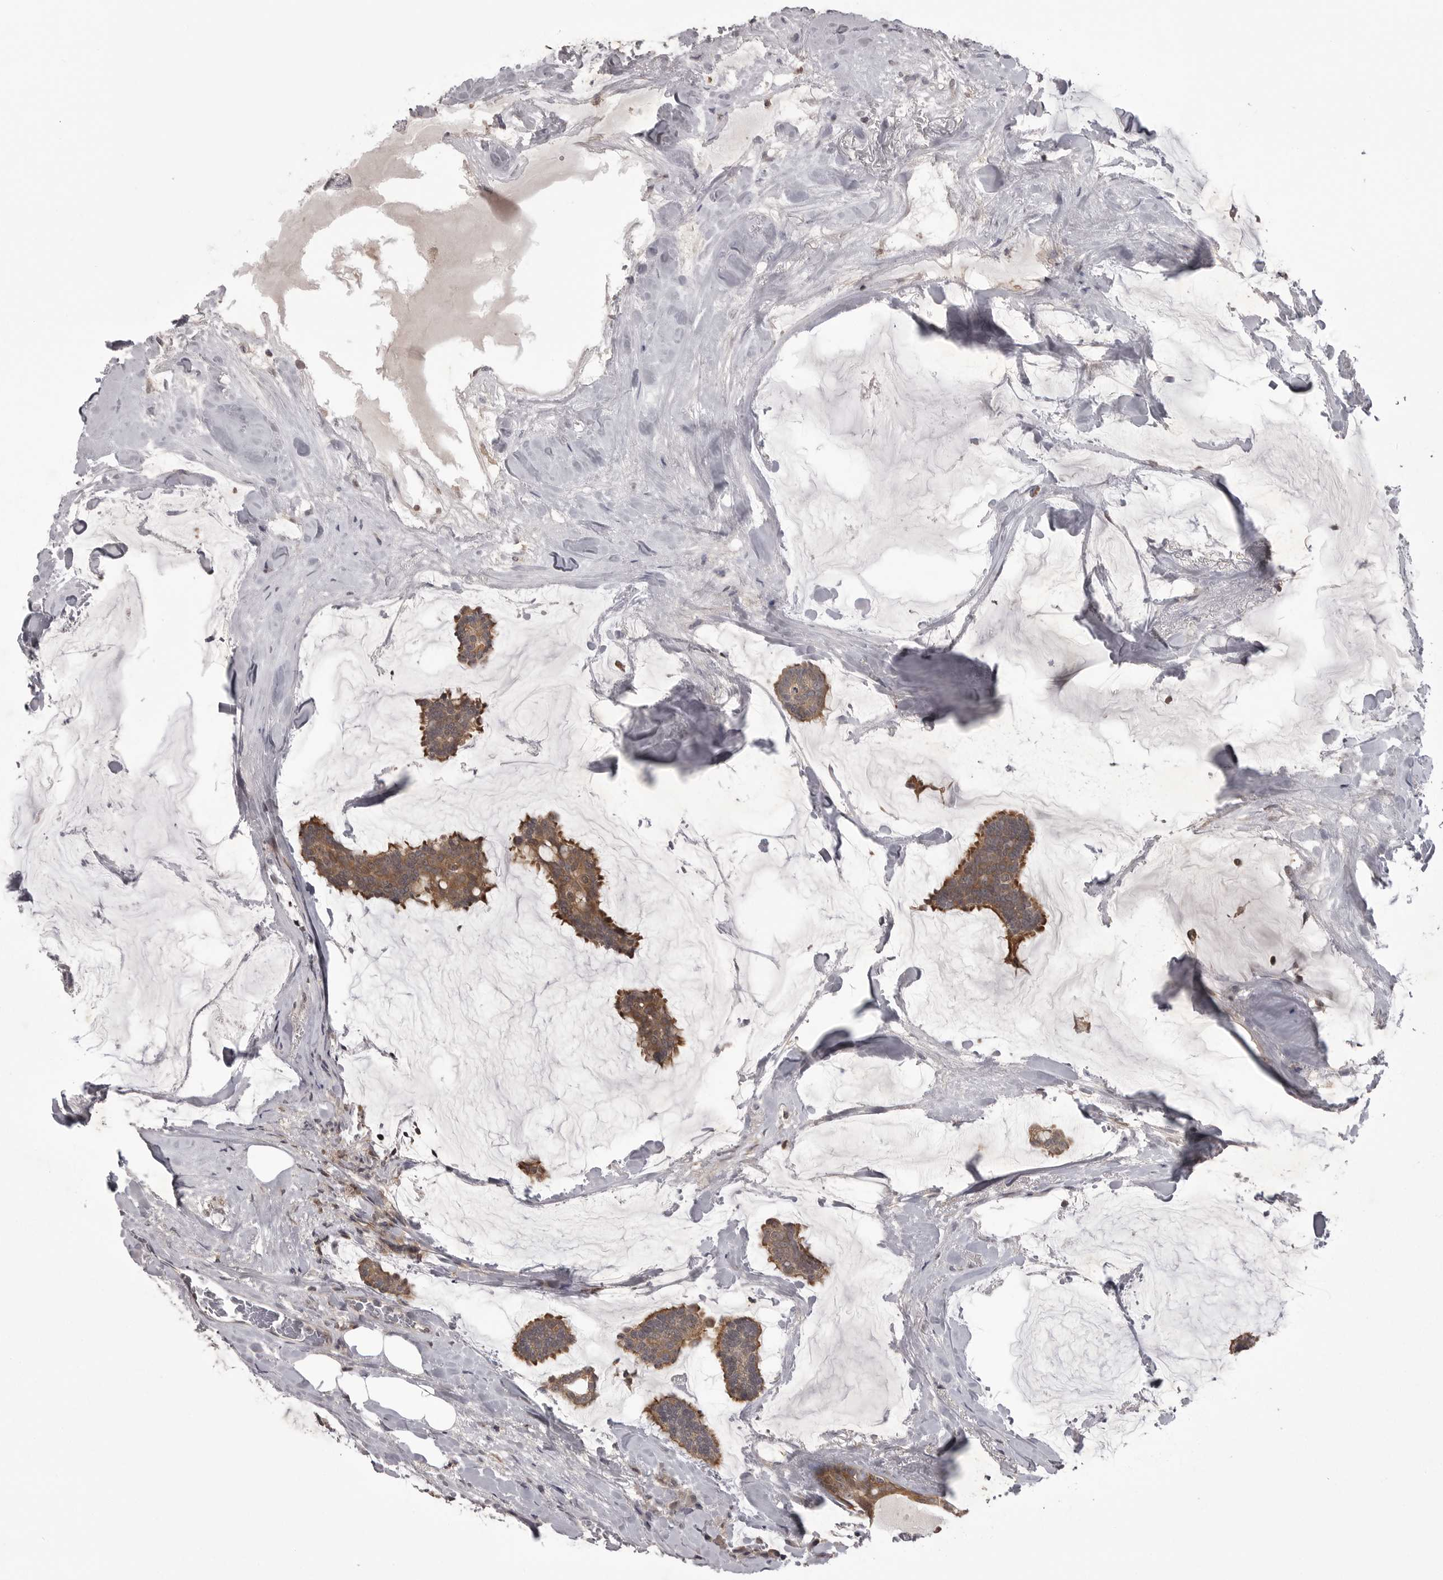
{"staining": {"intensity": "moderate", "quantity": ">75%", "location": "cytoplasmic/membranous"}, "tissue": "breast cancer", "cell_type": "Tumor cells", "image_type": "cancer", "snomed": [{"axis": "morphology", "description": "Duct carcinoma"}, {"axis": "topography", "description": "Breast"}], "caption": "This photomicrograph demonstrates immunohistochemistry (IHC) staining of human breast invasive ductal carcinoma, with medium moderate cytoplasmic/membranous positivity in about >75% of tumor cells.", "gene": "STK24", "patient": {"sex": "female", "age": 93}}